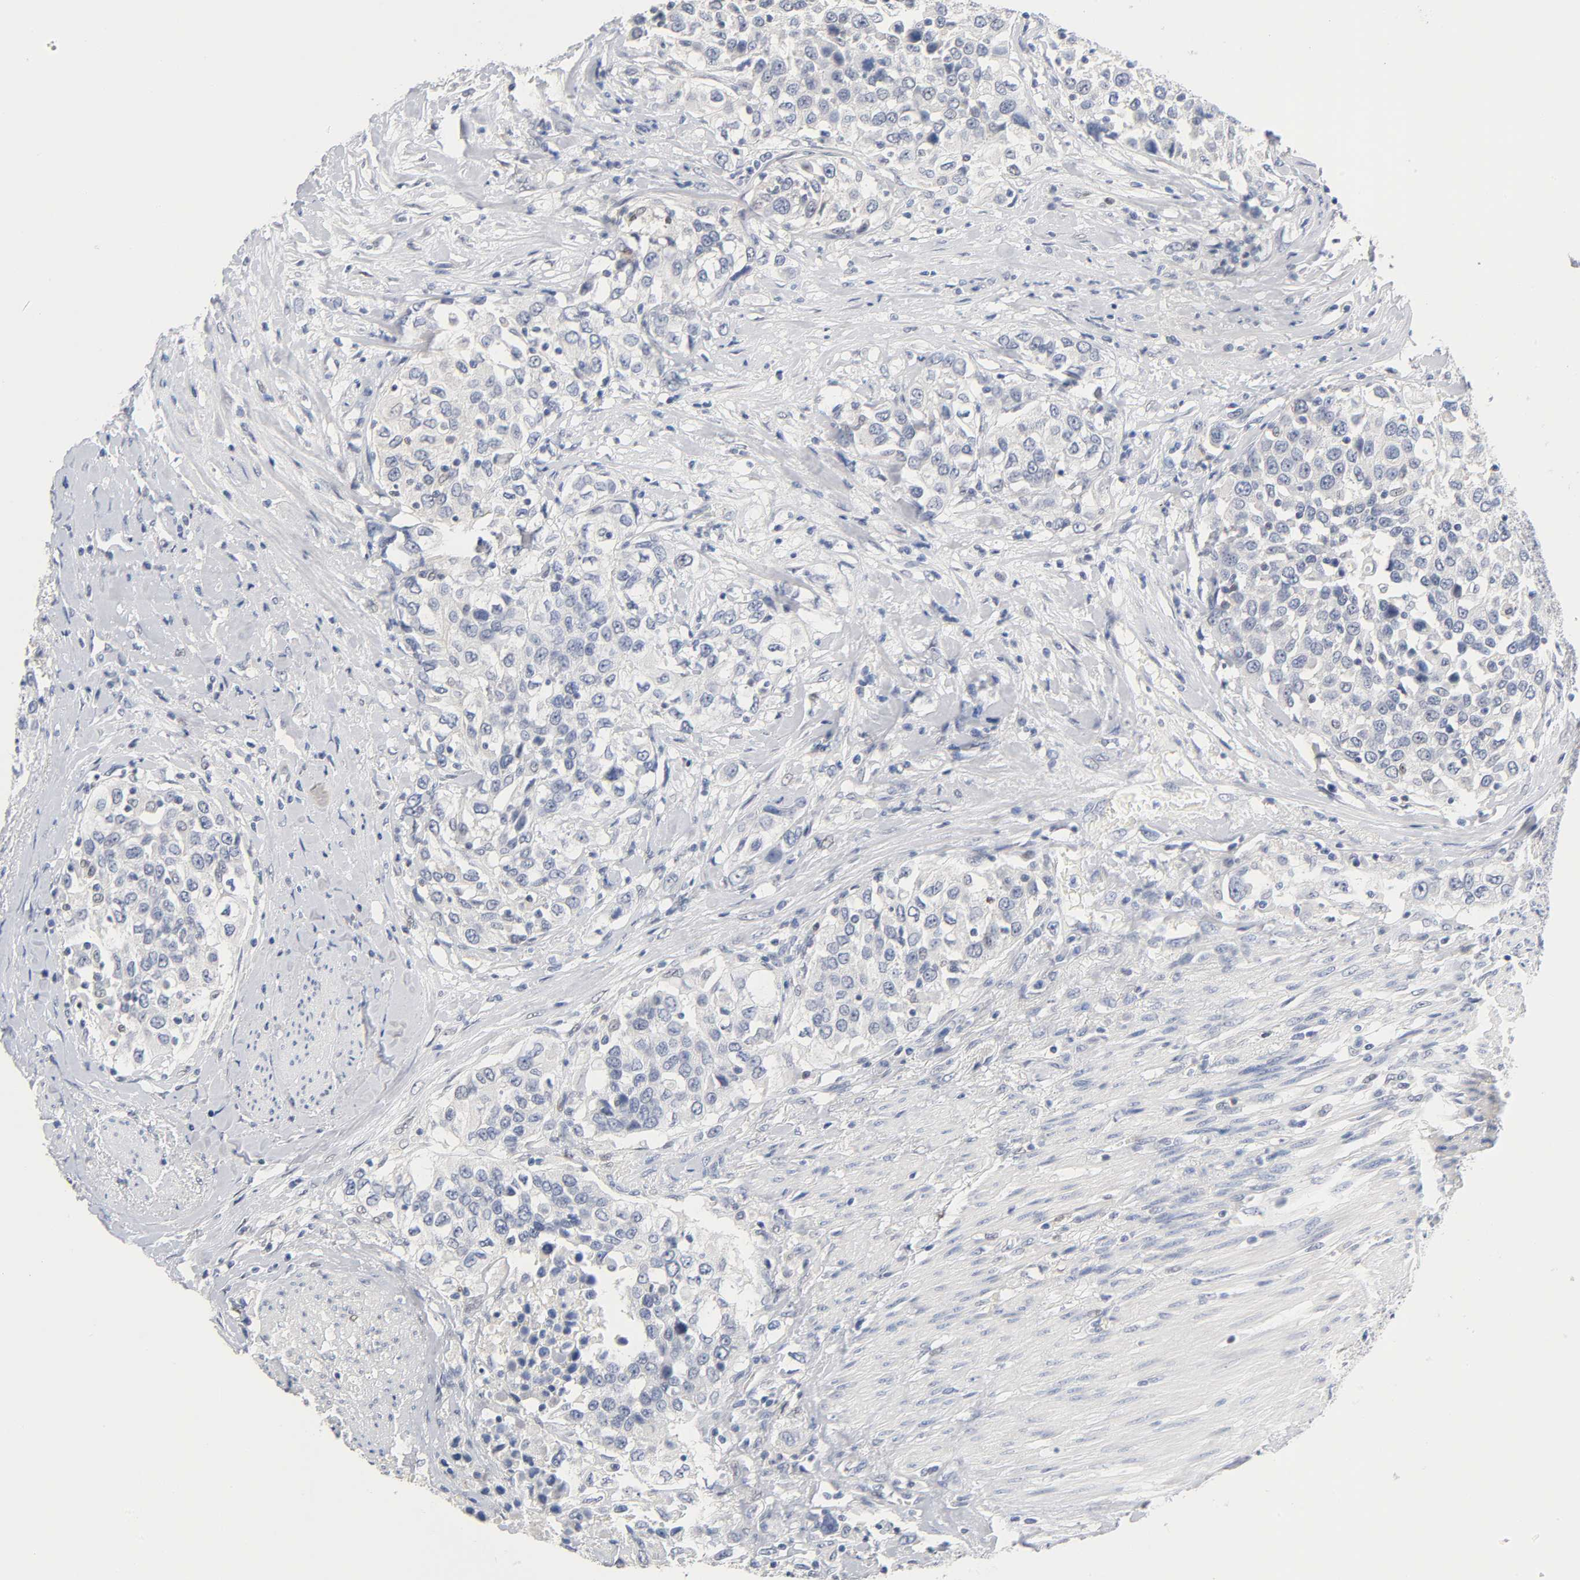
{"staining": {"intensity": "negative", "quantity": "none", "location": "none"}, "tissue": "urothelial cancer", "cell_type": "Tumor cells", "image_type": "cancer", "snomed": [{"axis": "morphology", "description": "Urothelial carcinoma, High grade"}, {"axis": "topography", "description": "Urinary bladder"}], "caption": "Protein analysis of urothelial cancer reveals no significant expression in tumor cells.", "gene": "NFATC1", "patient": {"sex": "female", "age": 80}}